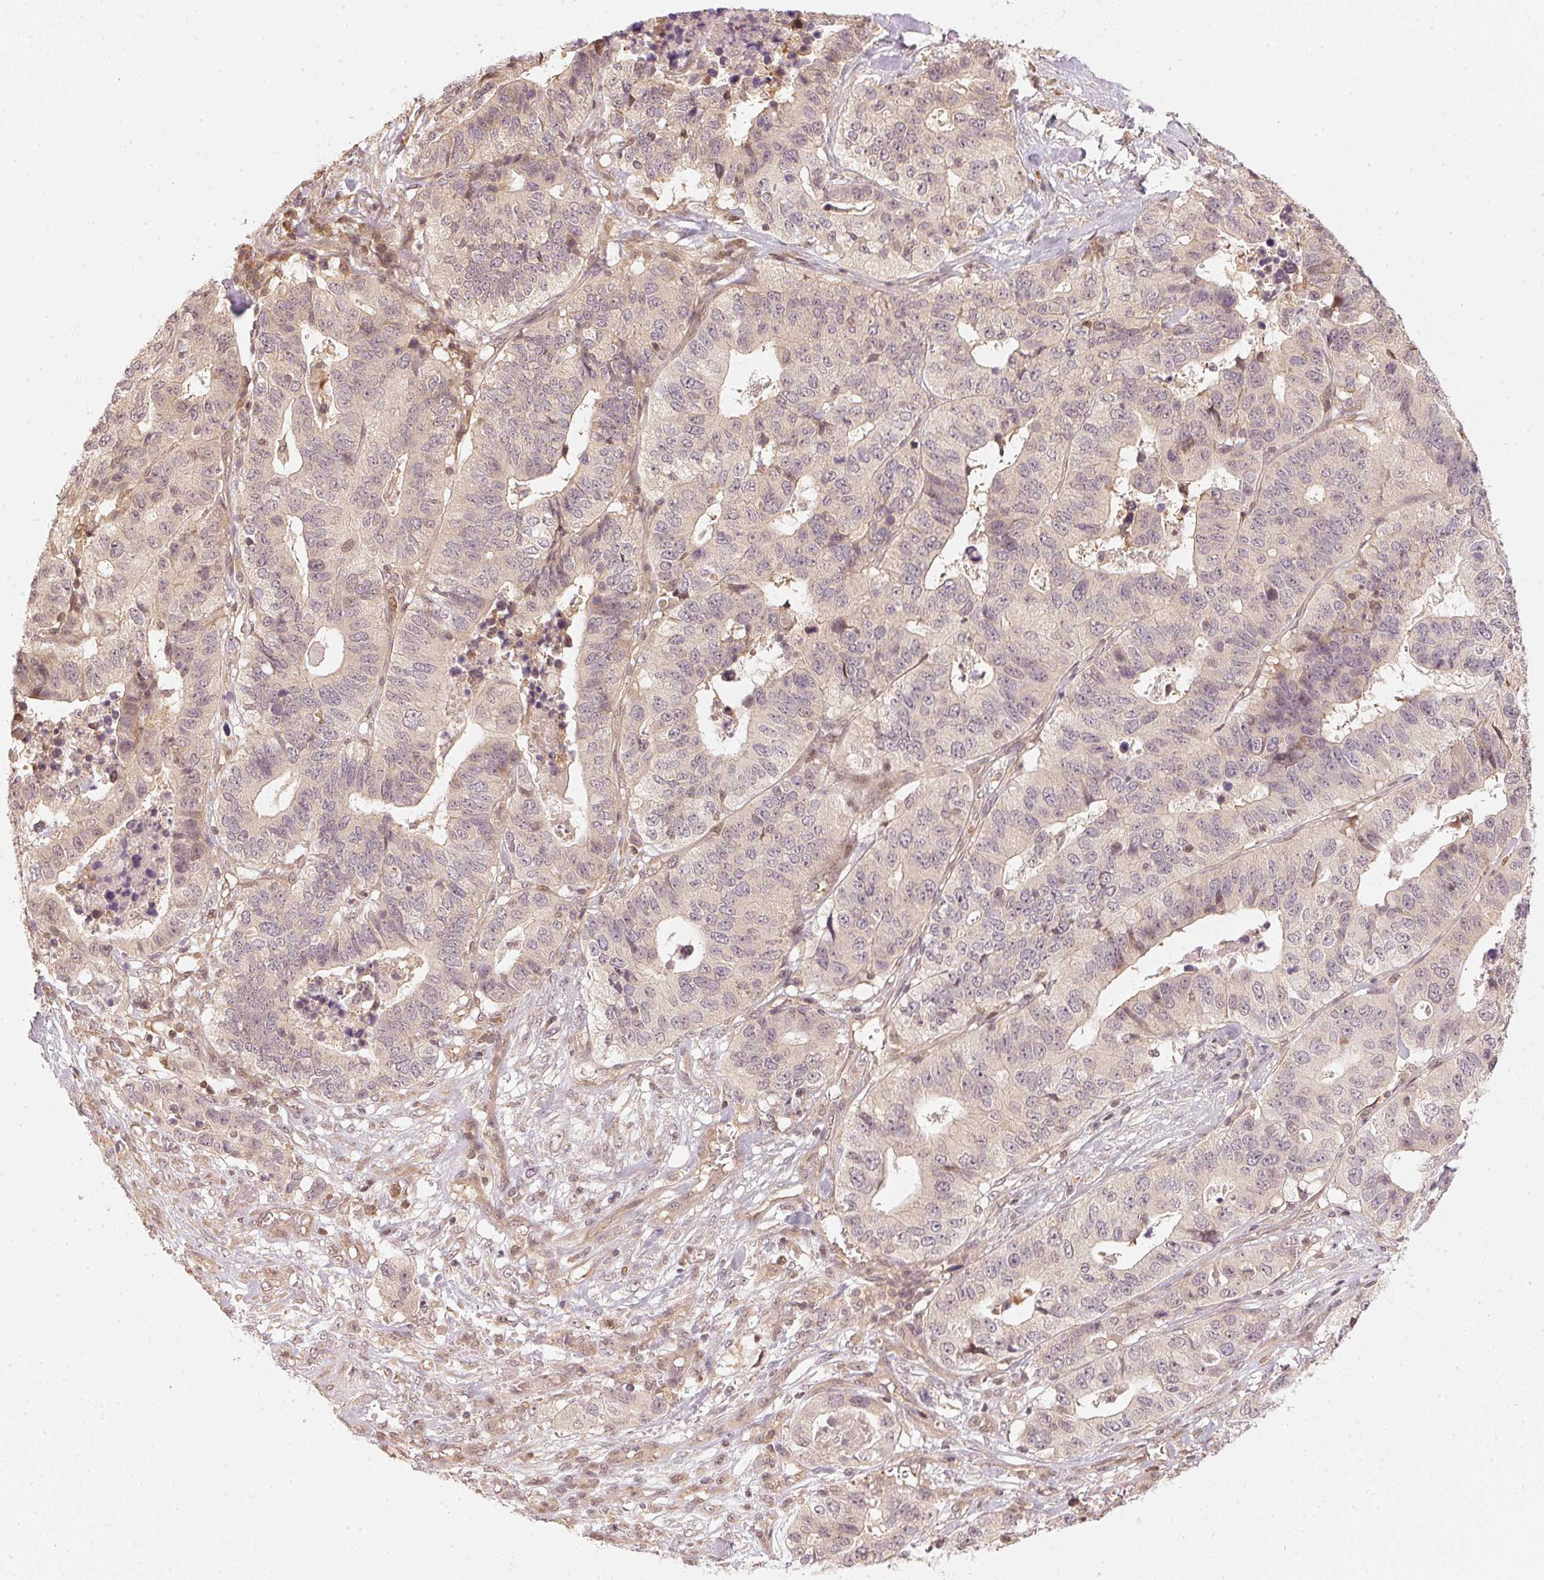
{"staining": {"intensity": "weak", "quantity": "<25%", "location": "cytoplasmic/membranous,nuclear"}, "tissue": "stomach cancer", "cell_type": "Tumor cells", "image_type": "cancer", "snomed": [{"axis": "morphology", "description": "Adenocarcinoma, NOS"}, {"axis": "topography", "description": "Stomach, upper"}], "caption": "The histopathology image displays no significant expression in tumor cells of stomach cancer (adenocarcinoma).", "gene": "UBE2L3", "patient": {"sex": "female", "age": 67}}